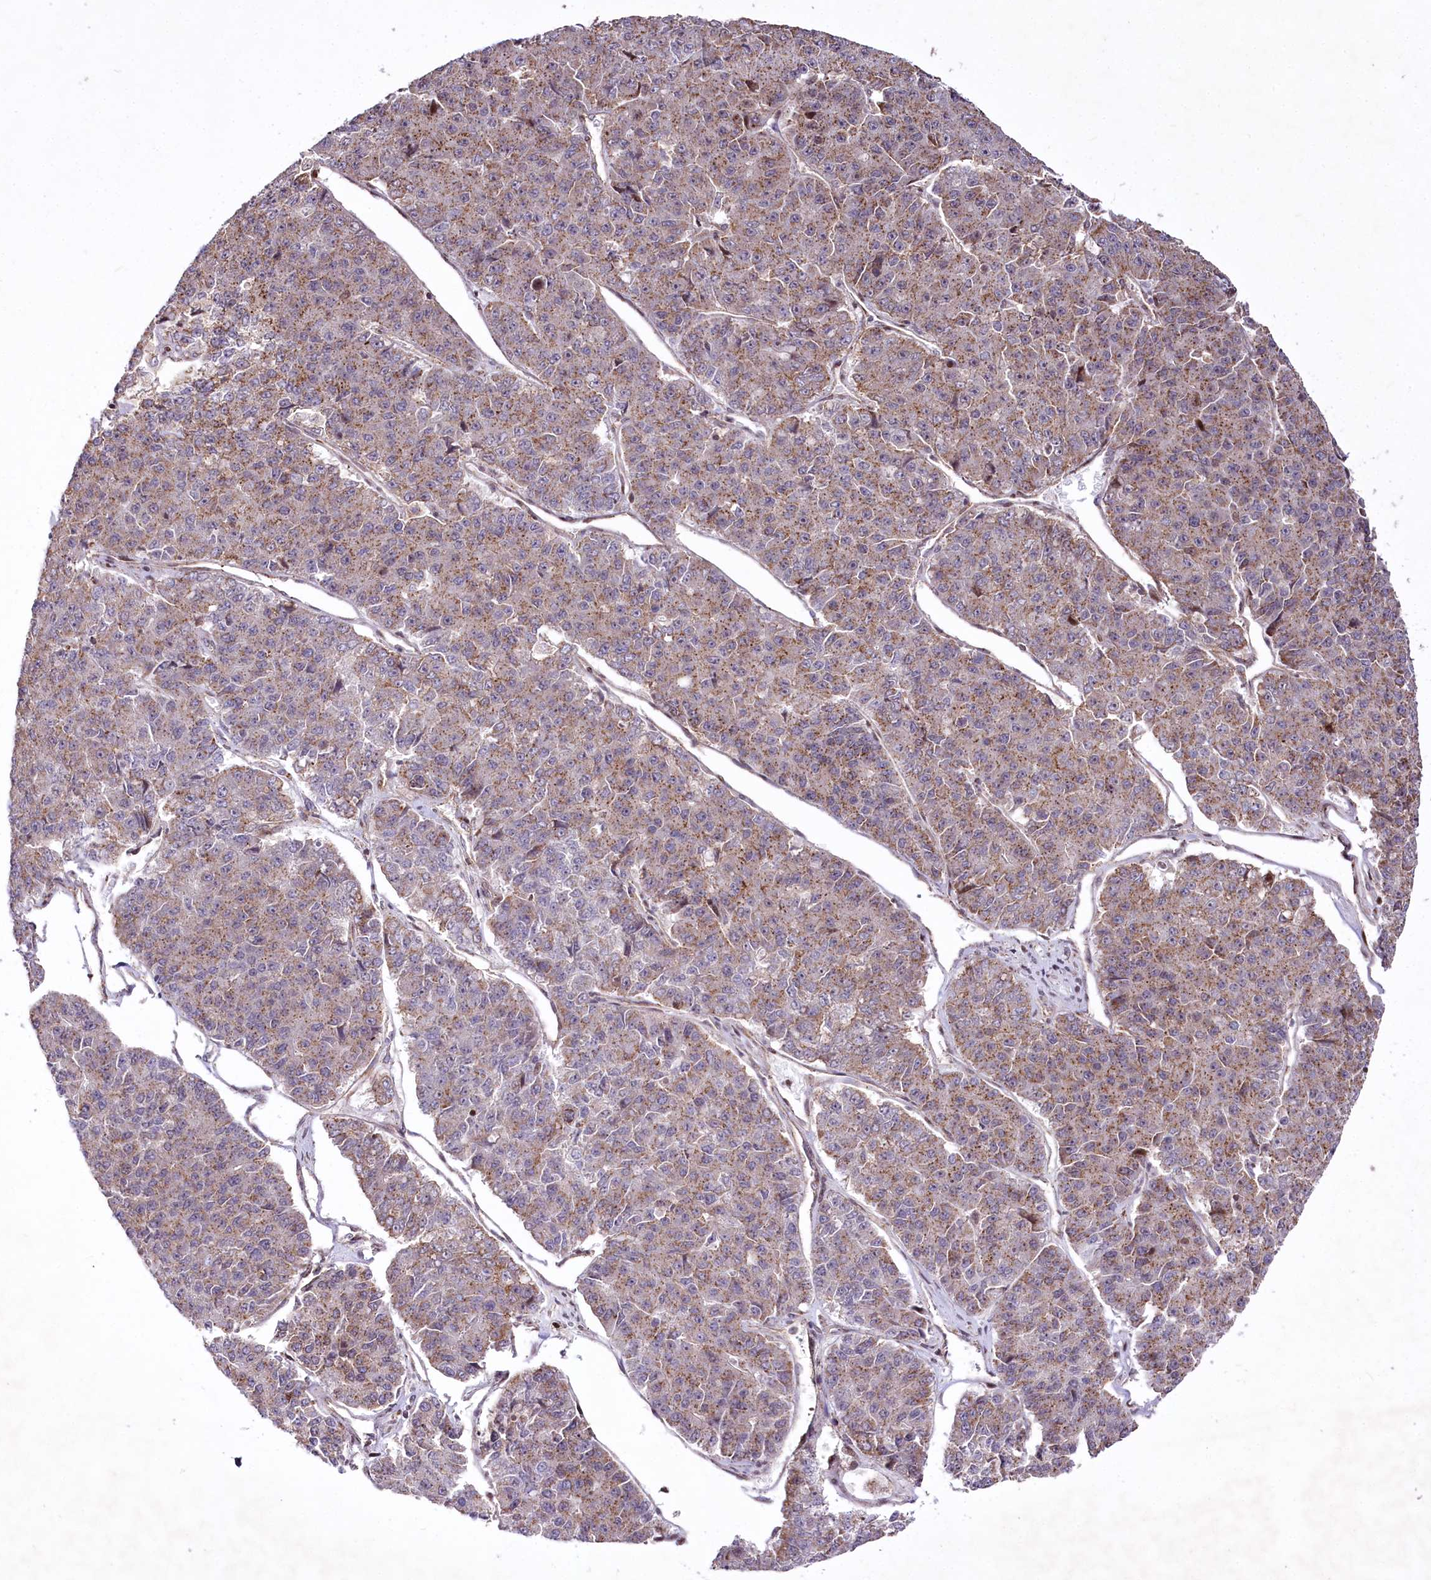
{"staining": {"intensity": "moderate", "quantity": ">75%", "location": "cytoplasmic/membranous"}, "tissue": "pancreatic cancer", "cell_type": "Tumor cells", "image_type": "cancer", "snomed": [{"axis": "morphology", "description": "Adenocarcinoma, NOS"}, {"axis": "topography", "description": "Pancreas"}], "caption": "Brown immunohistochemical staining in pancreatic cancer (adenocarcinoma) reveals moderate cytoplasmic/membranous staining in approximately >75% of tumor cells. The staining is performed using DAB brown chromogen to label protein expression. The nuclei are counter-stained blue using hematoxylin.", "gene": "ZFYVE27", "patient": {"sex": "male", "age": 50}}